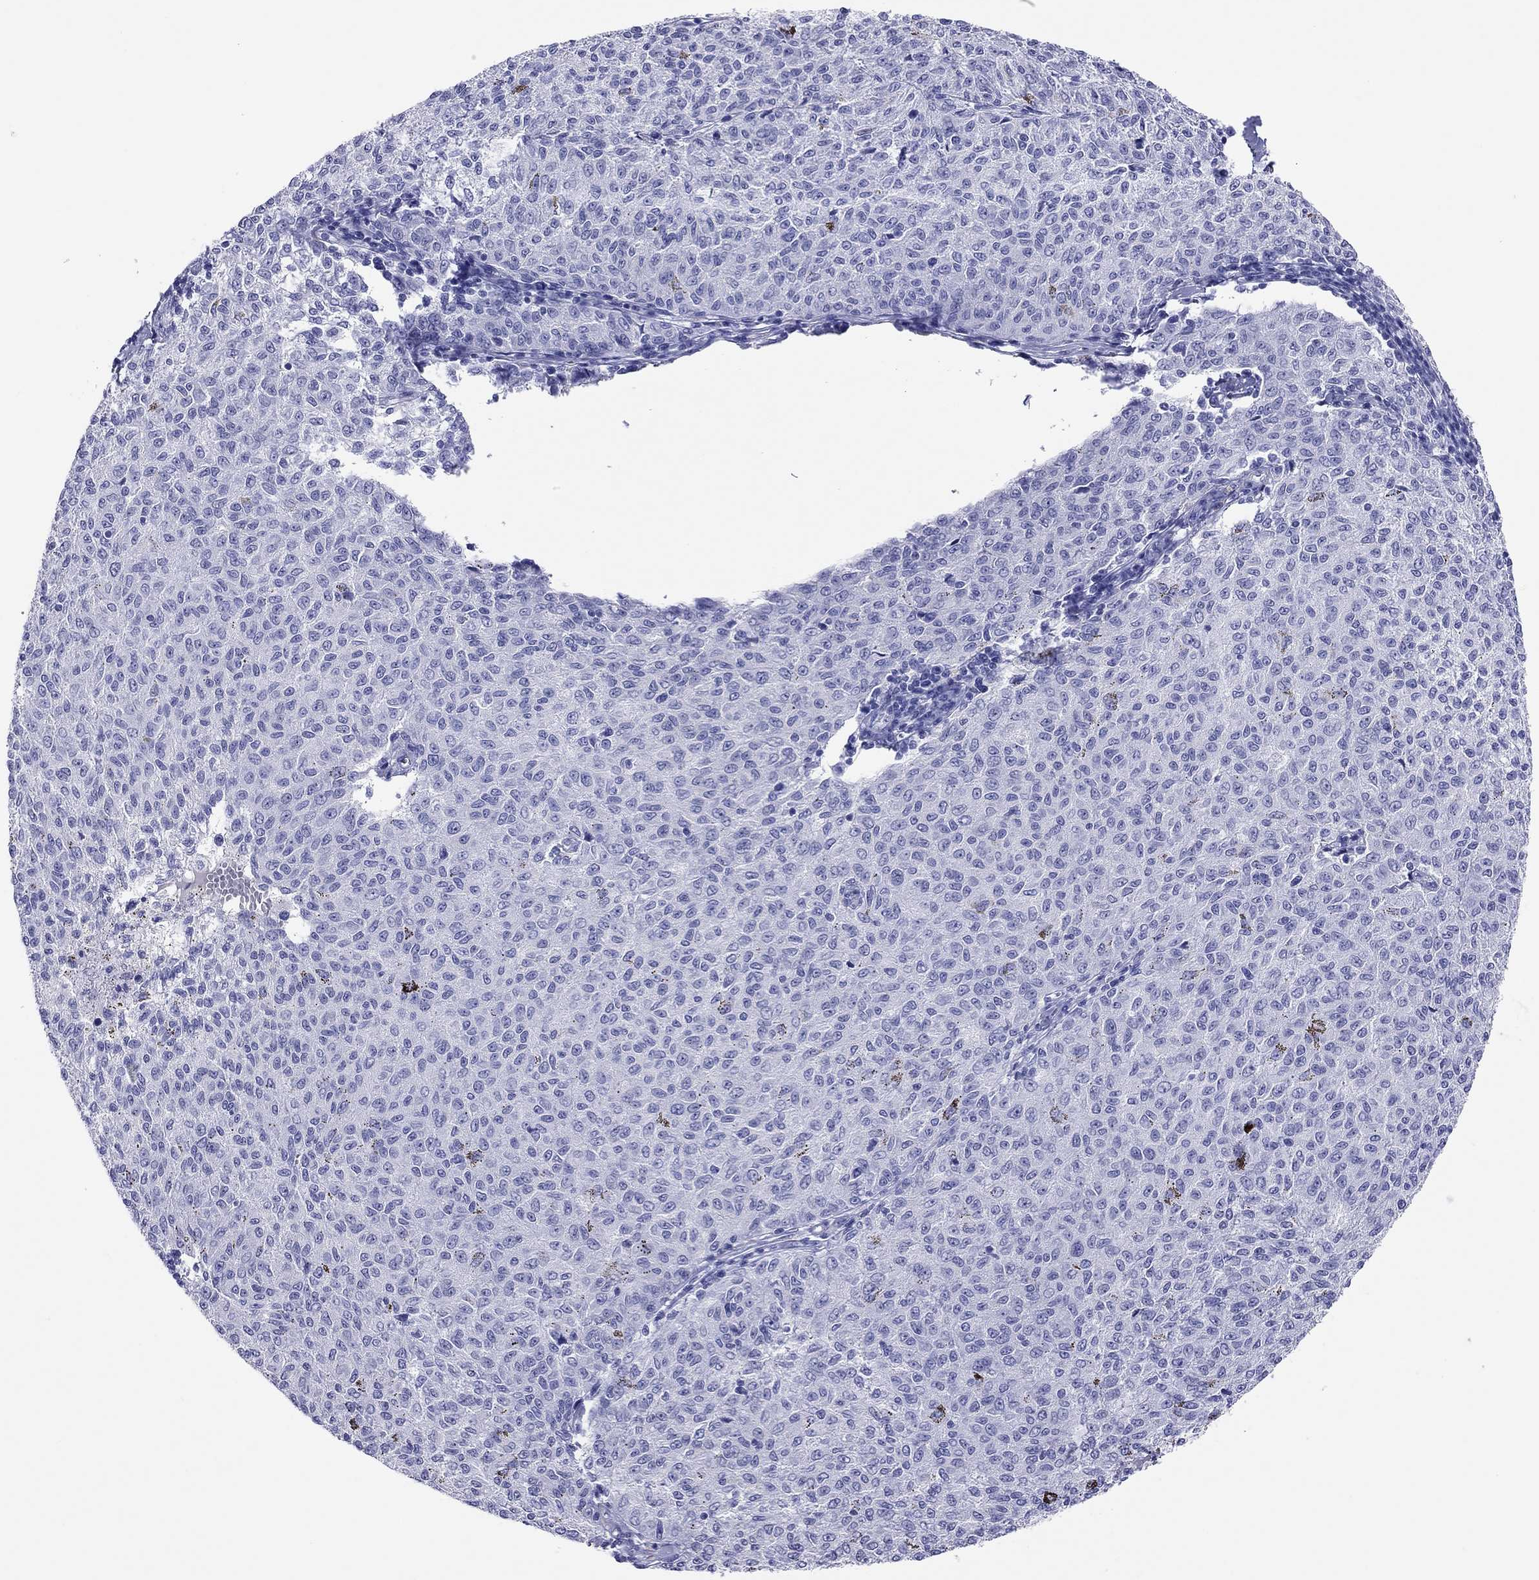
{"staining": {"intensity": "negative", "quantity": "none", "location": "none"}, "tissue": "melanoma", "cell_type": "Tumor cells", "image_type": "cancer", "snomed": [{"axis": "morphology", "description": "Malignant melanoma, NOS"}, {"axis": "topography", "description": "Skin"}], "caption": "IHC histopathology image of neoplastic tissue: melanoma stained with DAB (3,3'-diaminobenzidine) demonstrates no significant protein expression in tumor cells. The staining is performed using DAB (3,3'-diaminobenzidine) brown chromogen with nuclei counter-stained in using hematoxylin.", "gene": "MYMX", "patient": {"sex": "female", "age": 72}}